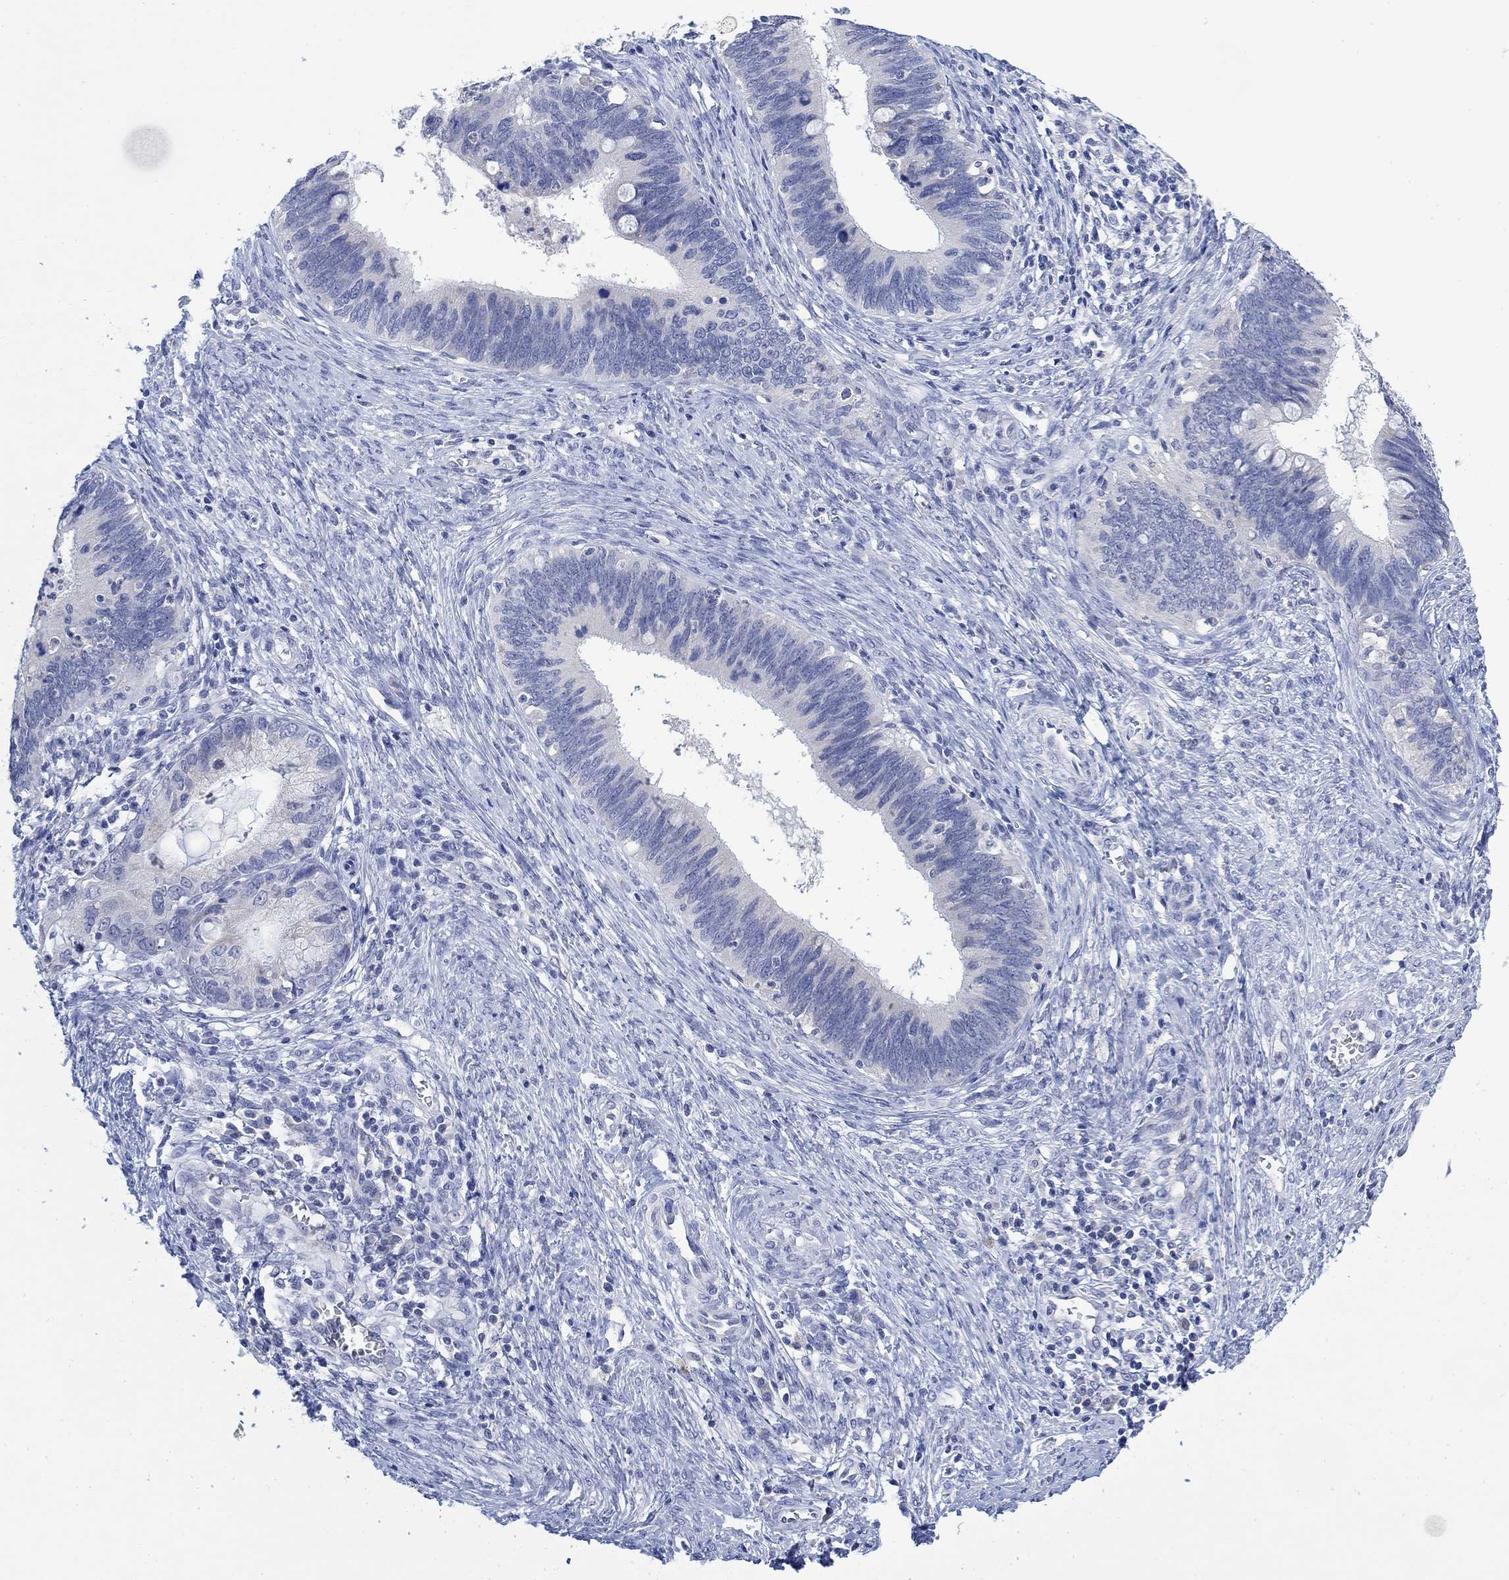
{"staining": {"intensity": "negative", "quantity": "none", "location": "none"}, "tissue": "cervical cancer", "cell_type": "Tumor cells", "image_type": "cancer", "snomed": [{"axis": "morphology", "description": "Adenocarcinoma, NOS"}, {"axis": "topography", "description": "Cervix"}], "caption": "Cervical adenocarcinoma was stained to show a protein in brown. There is no significant staining in tumor cells.", "gene": "FBP2", "patient": {"sex": "female", "age": 42}}